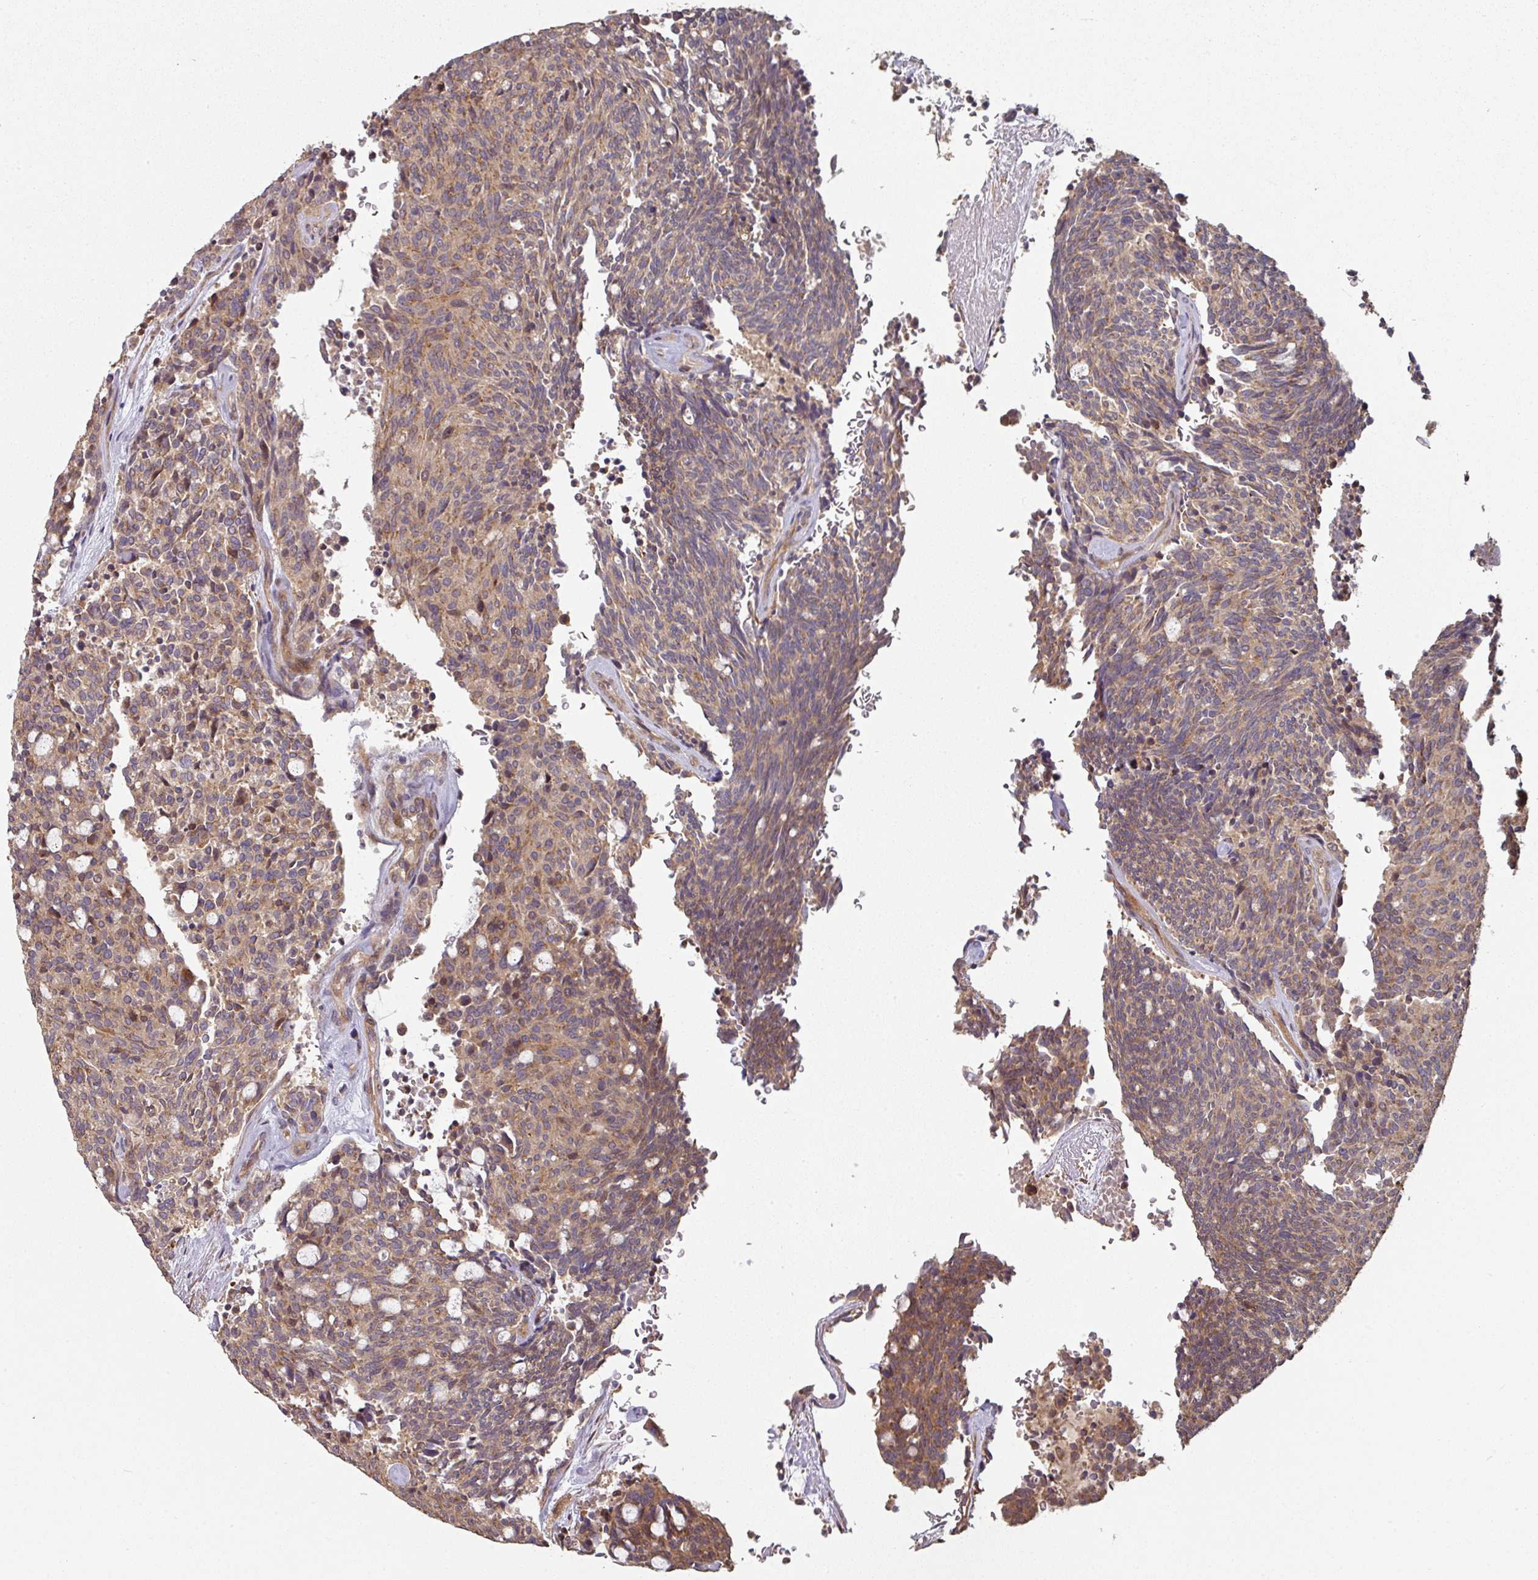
{"staining": {"intensity": "moderate", "quantity": ">75%", "location": "cytoplasmic/membranous"}, "tissue": "carcinoid", "cell_type": "Tumor cells", "image_type": "cancer", "snomed": [{"axis": "morphology", "description": "Carcinoid, malignant, NOS"}, {"axis": "topography", "description": "Pancreas"}], "caption": "This is a micrograph of IHC staining of malignant carcinoid, which shows moderate positivity in the cytoplasmic/membranous of tumor cells.", "gene": "SIK1", "patient": {"sex": "female", "age": 54}}